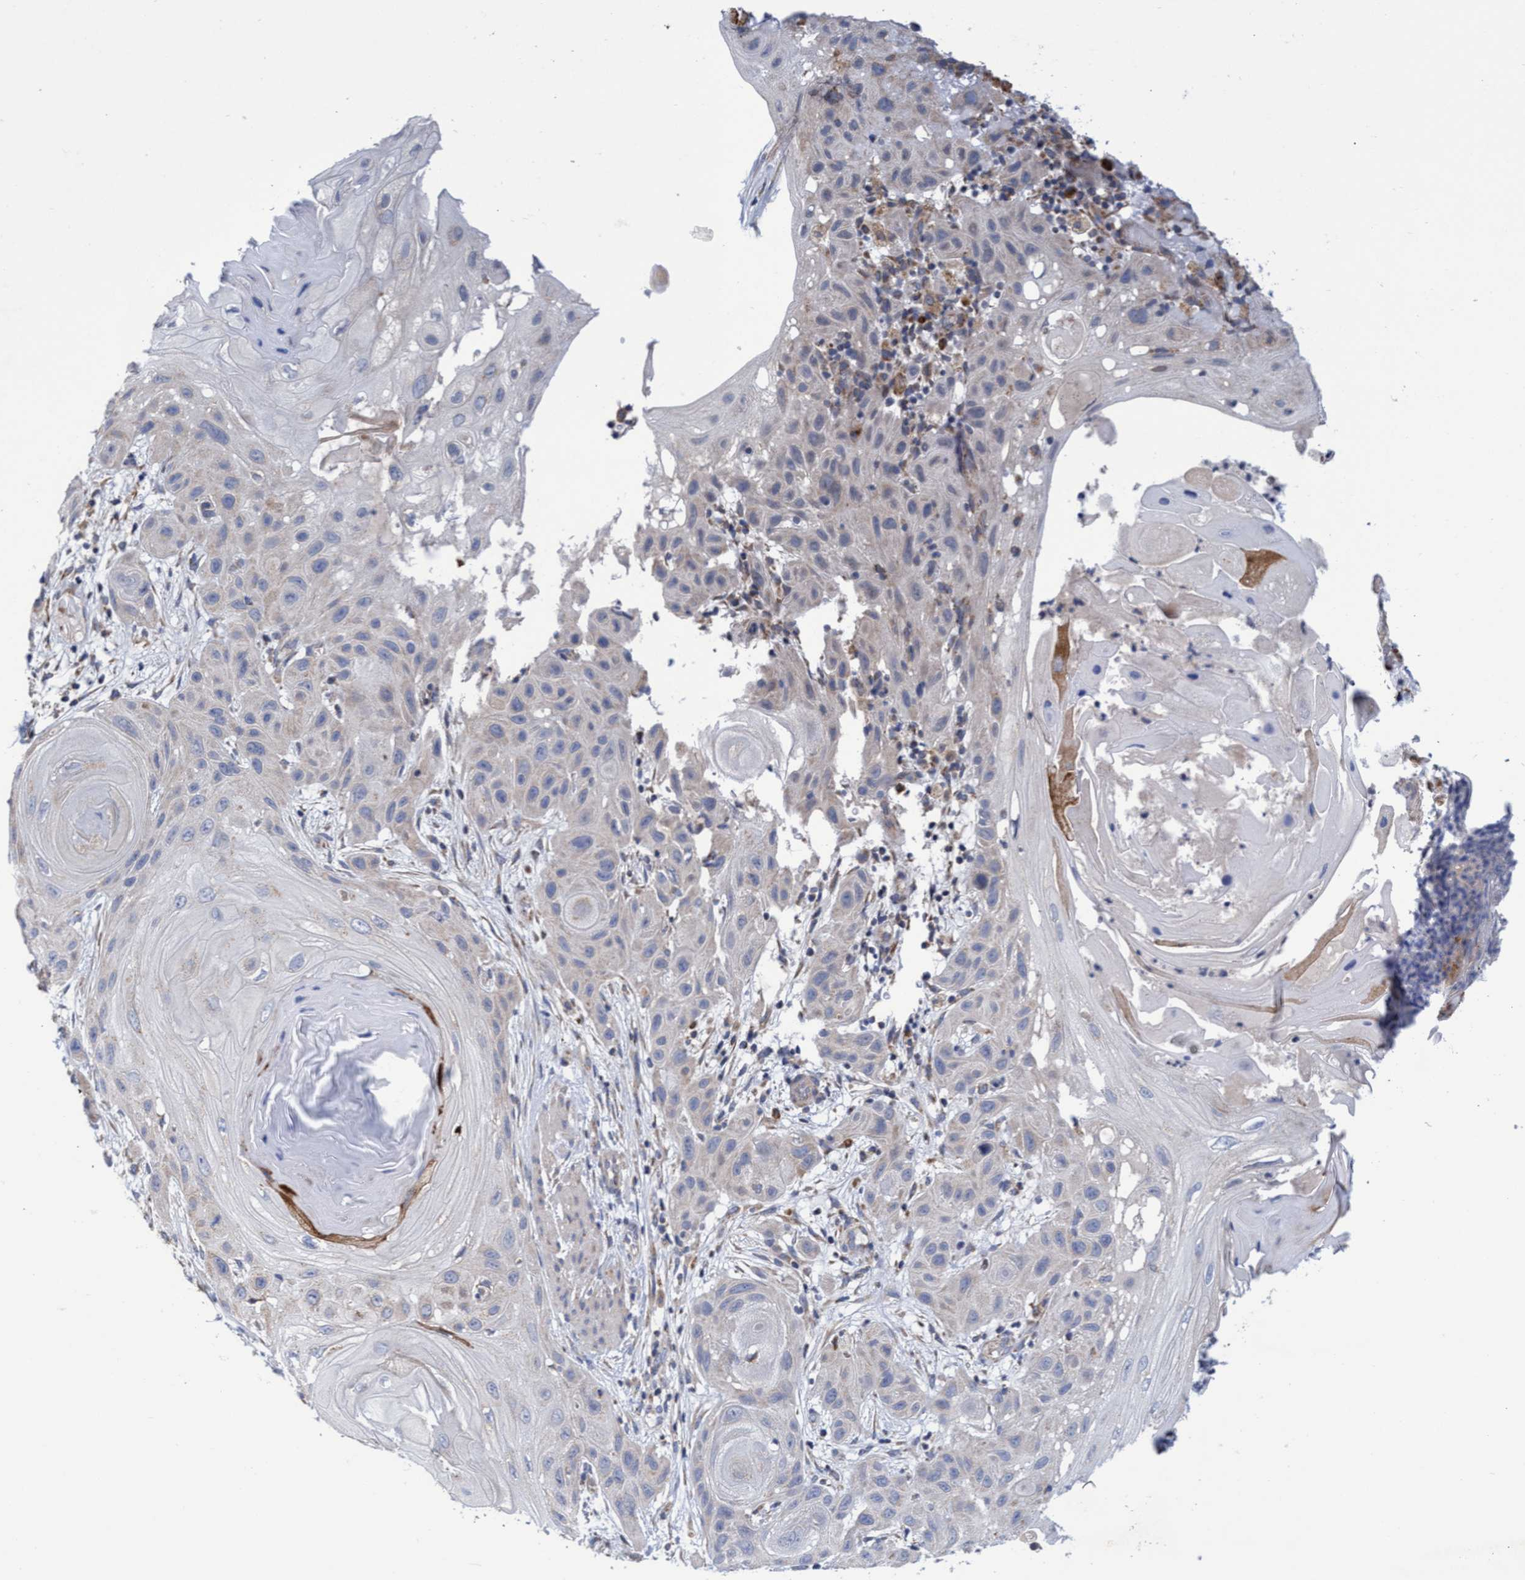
{"staining": {"intensity": "negative", "quantity": "none", "location": "none"}, "tissue": "skin cancer", "cell_type": "Tumor cells", "image_type": "cancer", "snomed": [{"axis": "morphology", "description": "Squamous cell carcinoma, NOS"}, {"axis": "topography", "description": "Skin"}], "caption": "Immunohistochemistry (IHC) of human squamous cell carcinoma (skin) exhibits no expression in tumor cells. Nuclei are stained in blue.", "gene": "NAT16", "patient": {"sex": "female", "age": 96}}